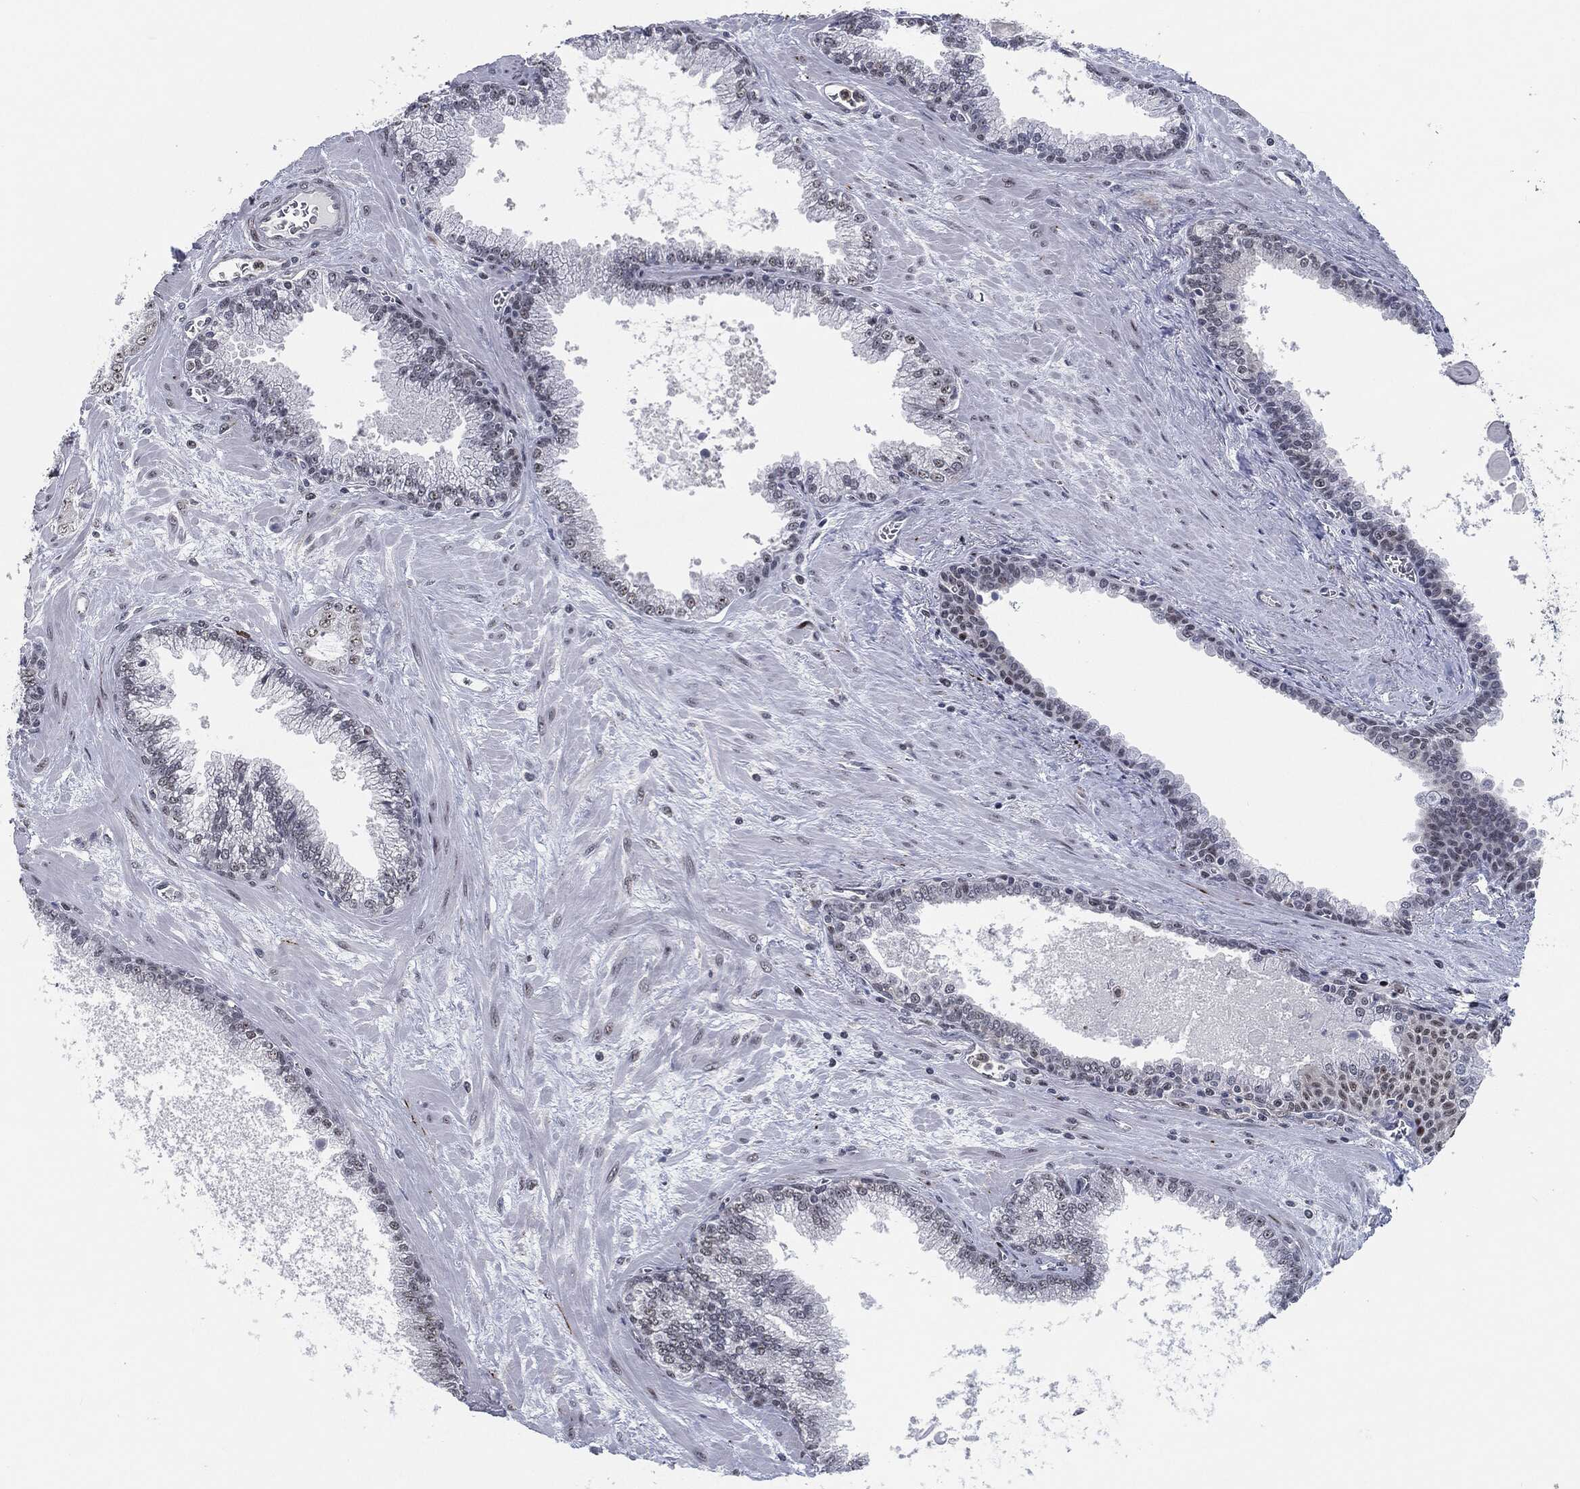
{"staining": {"intensity": "weak", "quantity": "<25%", "location": "nuclear"}, "tissue": "prostate cancer", "cell_type": "Tumor cells", "image_type": "cancer", "snomed": [{"axis": "morphology", "description": "Adenocarcinoma, NOS"}, {"axis": "topography", "description": "Prostate"}], "caption": "High magnification brightfield microscopy of prostate cancer (adenocarcinoma) stained with DAB (brown) and counterstained with hematoxylin (blue): tumor cells show no significant expression.", "gene": "AKT2", "patient": {"sex": "male", "age": 56}}